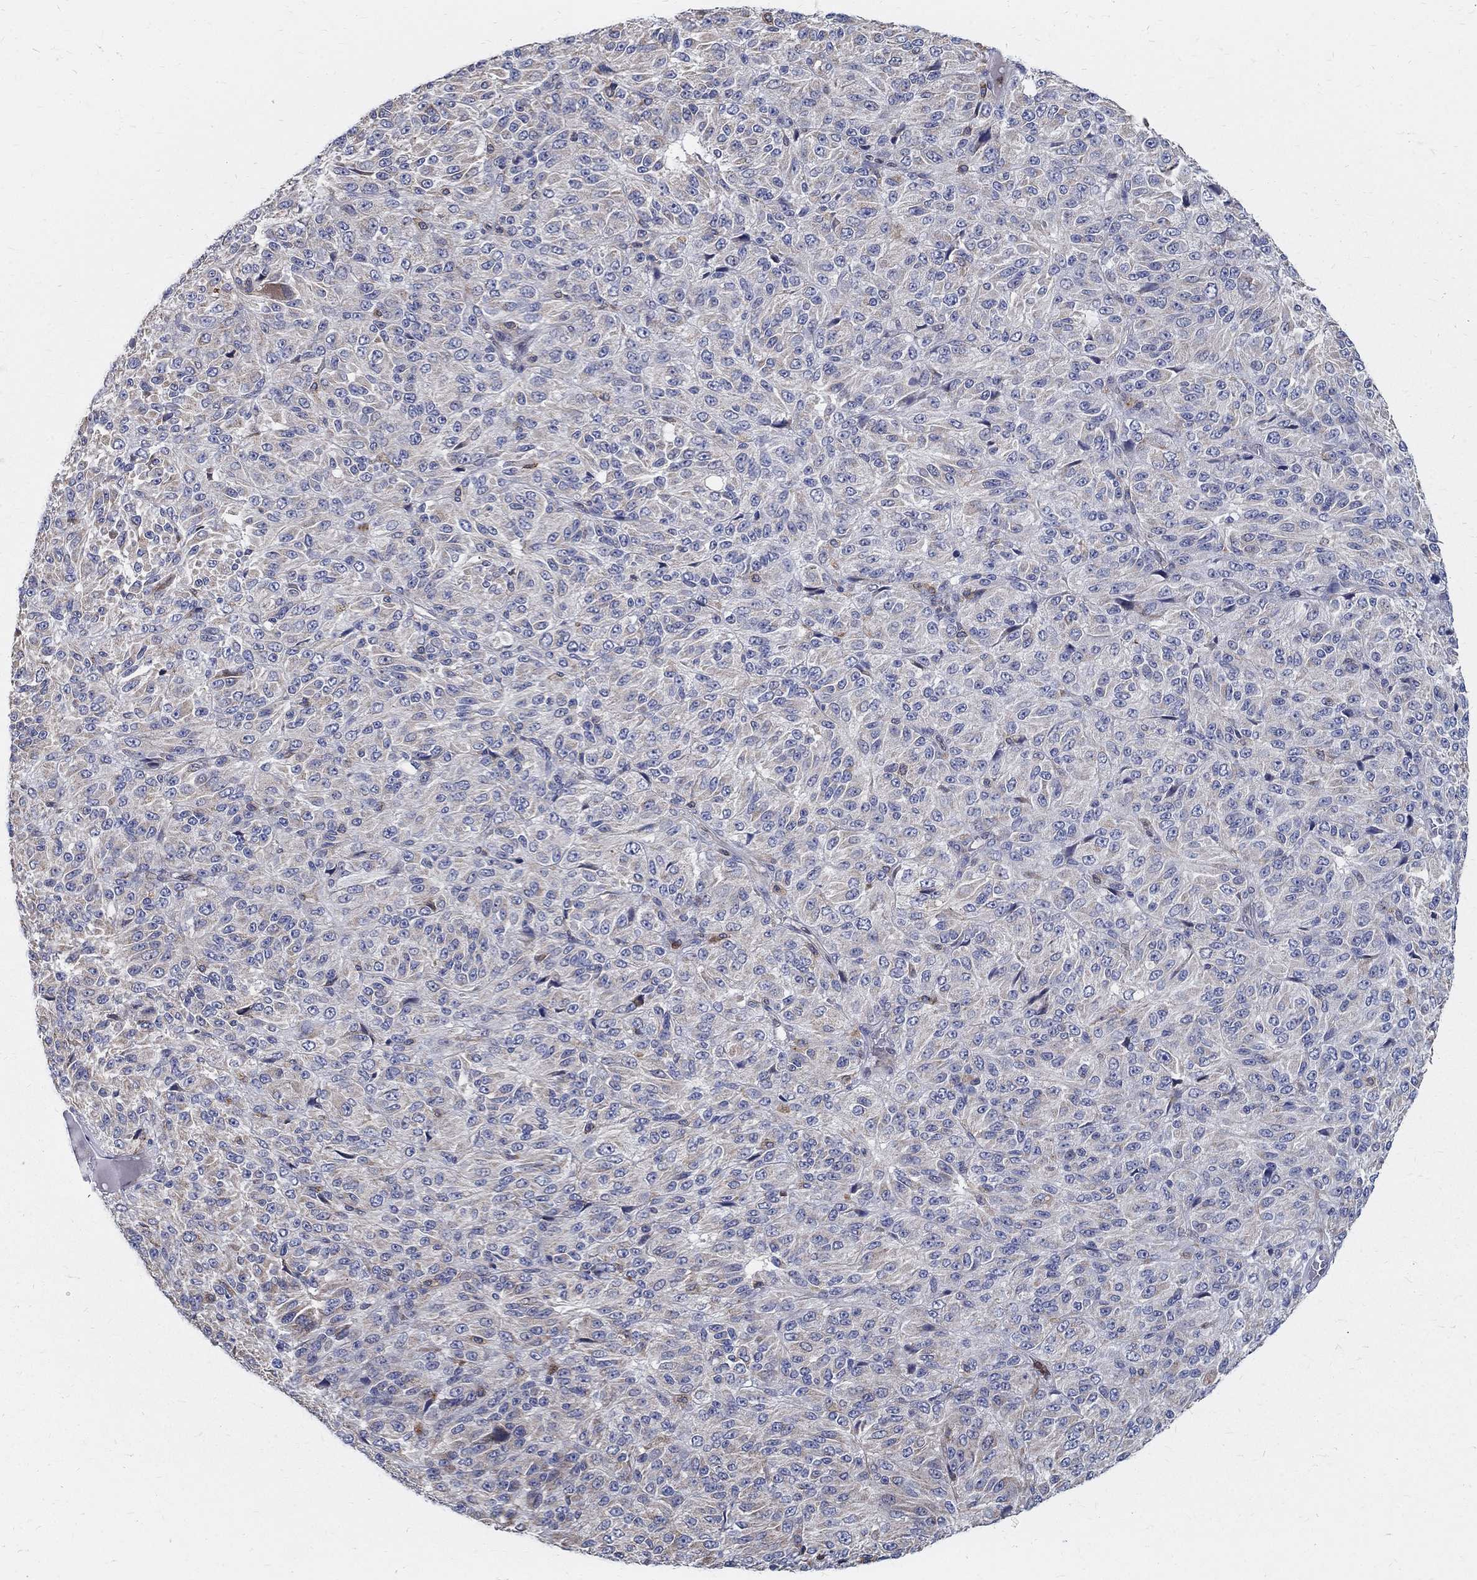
{"staining": {"intensity": "weak", "quantity": "<25%", "location": "cytoplasmic/membranous"}, "tissue": "melanoma", "cell_type": "Tumor cells", "image_type": "cancer", "snomed": [{"axis": "morphology", "description": "Malignant melanoma, Metastatic site"}, {"axis": "topography", "description": "Brain"}], "caption": "Immunohistochemistry (IHC) photomicrograph of human malignant melanoma (metastatic site) stained for a protein (brown), which displays no staining in tumor cells.", "gene": "AGAP2", "patient": {"sex": "female", "age": 56}}